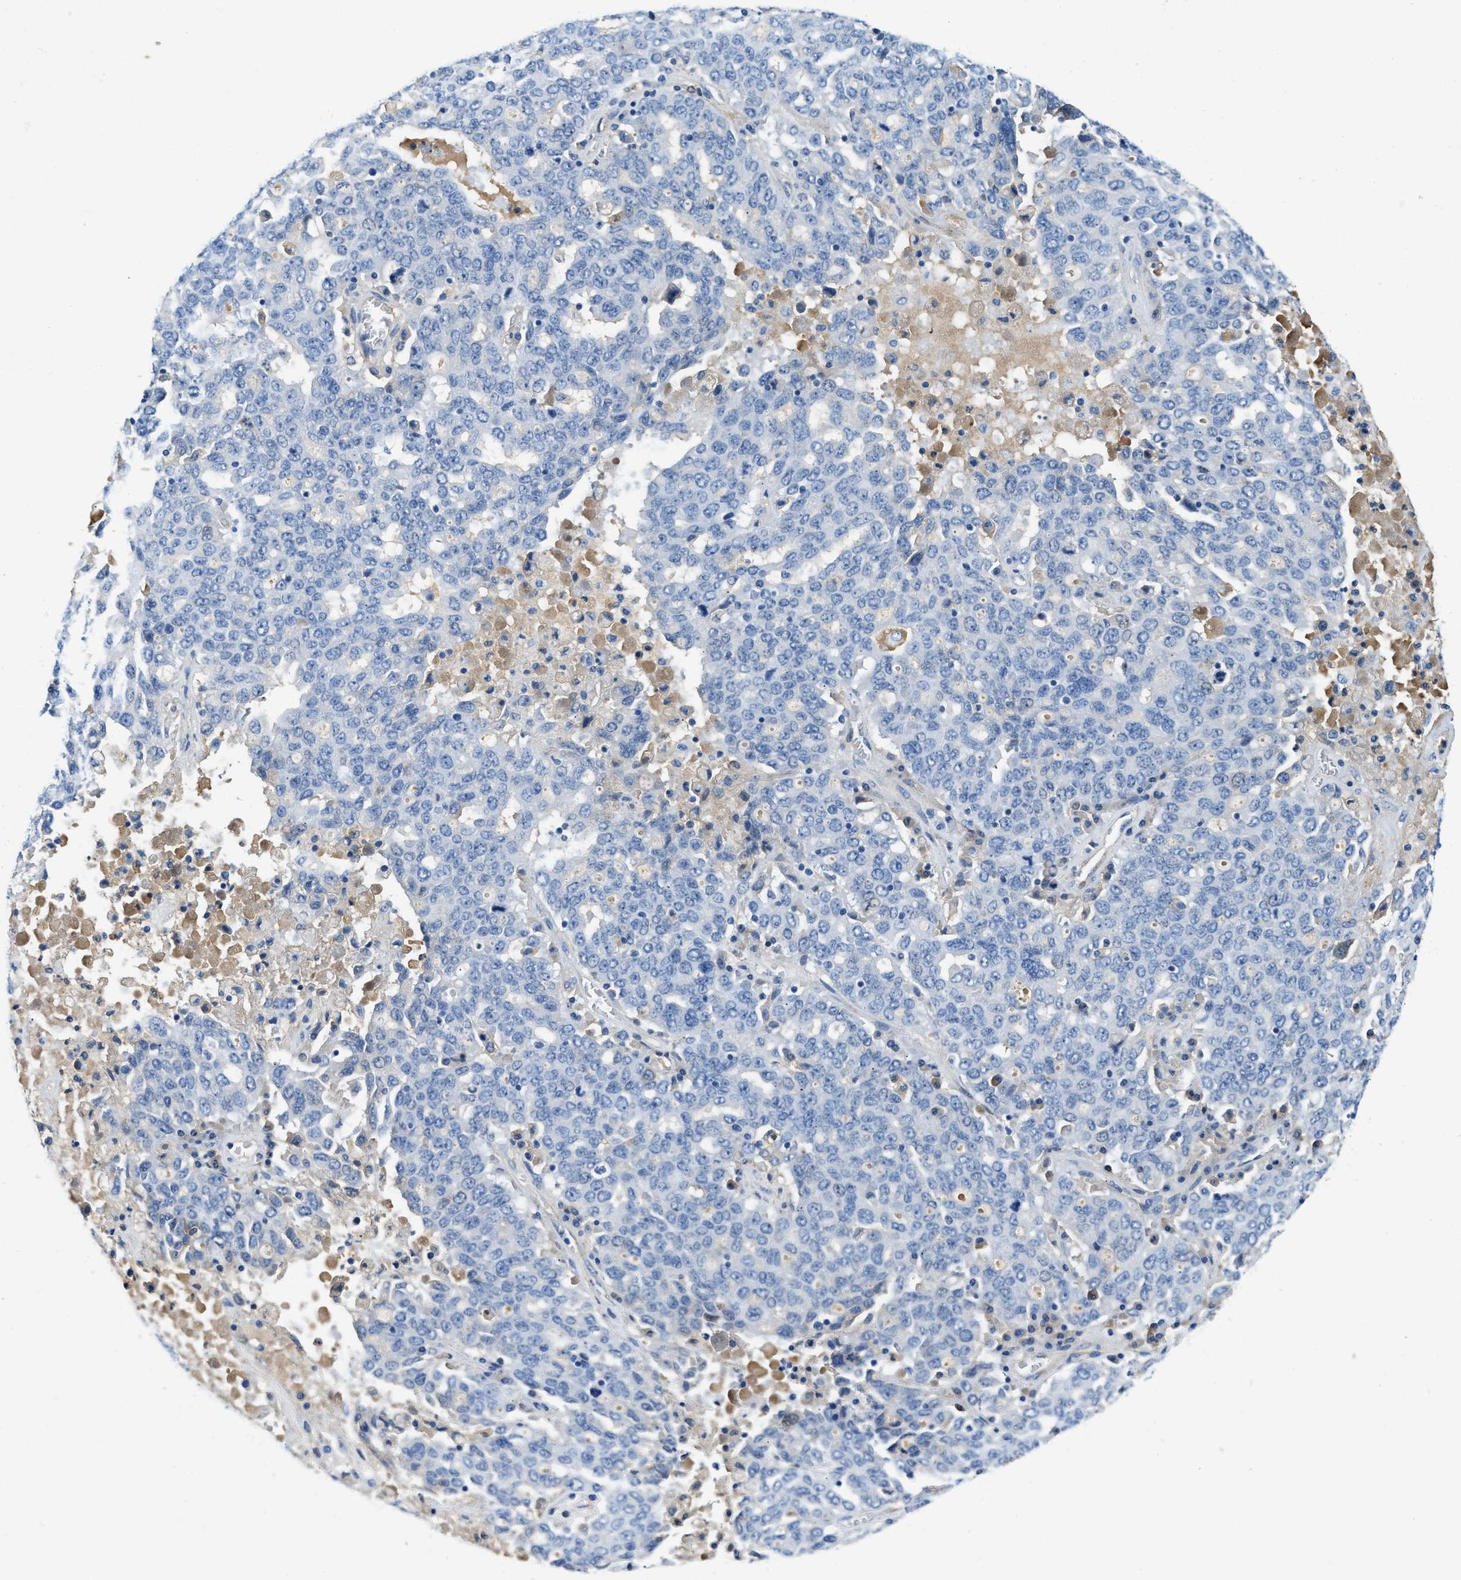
{"staining": {"intensity": "negative", "quantity": "none", "location": "none"}, "tissue": "ovarian cancer", "cell_type": "Tumor cells", "image_type": "cancer", "snomed": [{"axis": "morphology", "description": "Carcinoma, endometroid"}, {"axis": "topography", "description": "Ovary"}], "caption": "This is a photomicrograph of IHC staining of endometroid carcinoma (ovarian), which shows no expression in tumor cells. (Stains: DAB IHC with hematoxylin counter stain, Microscopy: brightfield microscopy at high magnification).", "gene": "SPEG", "patient": {"sex": "female", "age": 62}}